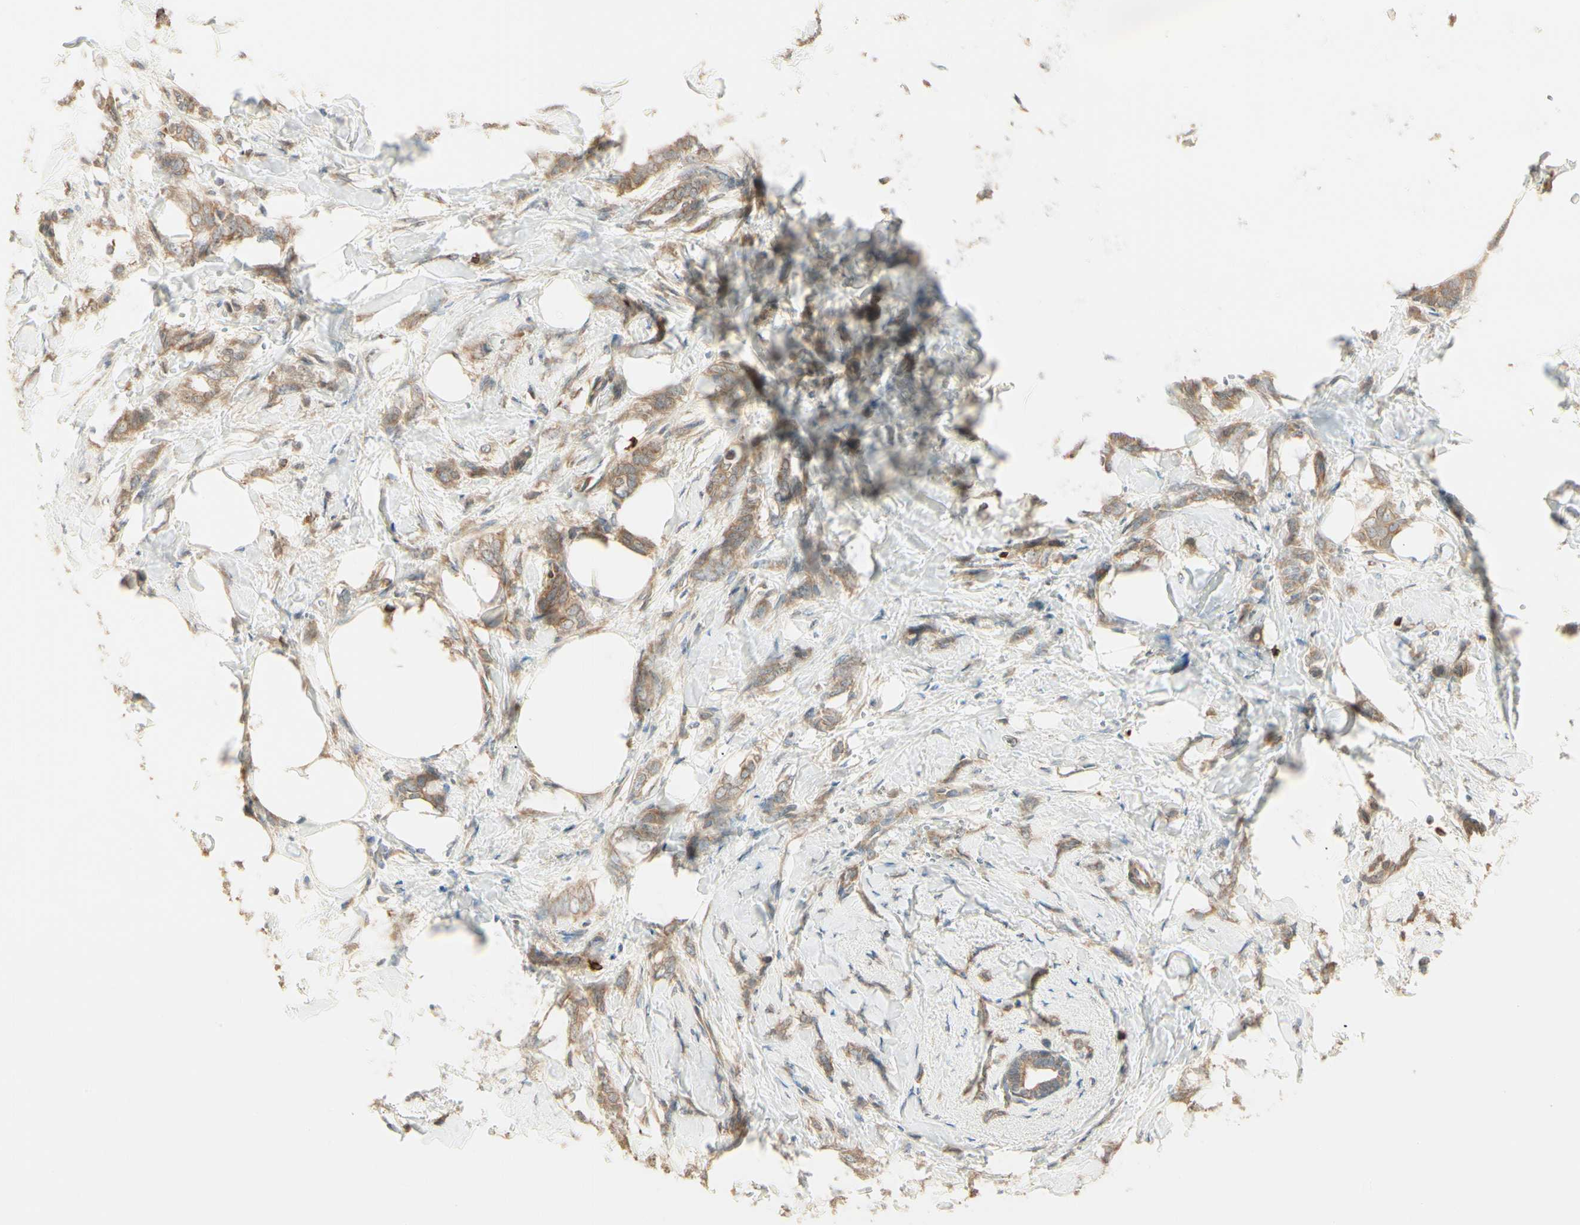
{"staining": {"intensity": "moderate", "quantity": ">75%", "location": "cytoplasmic/membranous"}, "tissue": "breast cancer", "cell_type": "Tumor cells", "image_type": "cancer", "snomed": [{"axis": "morphology", "description": "Lobular carcinoma, in situ"}, {"axis": "morphology", "description": "Lobular carcinoma"}, {"axis": "topography", "description": "Breast"}], "caption": "Breast cancer (lobular carcinoma in situ) stained with immunohistochemistry displays moderate cytoplasmic/membranous staining in approximately >75% of tumor cells.", "gene": "IRAG1", "patient": {"sex": "female", "age": 41}}